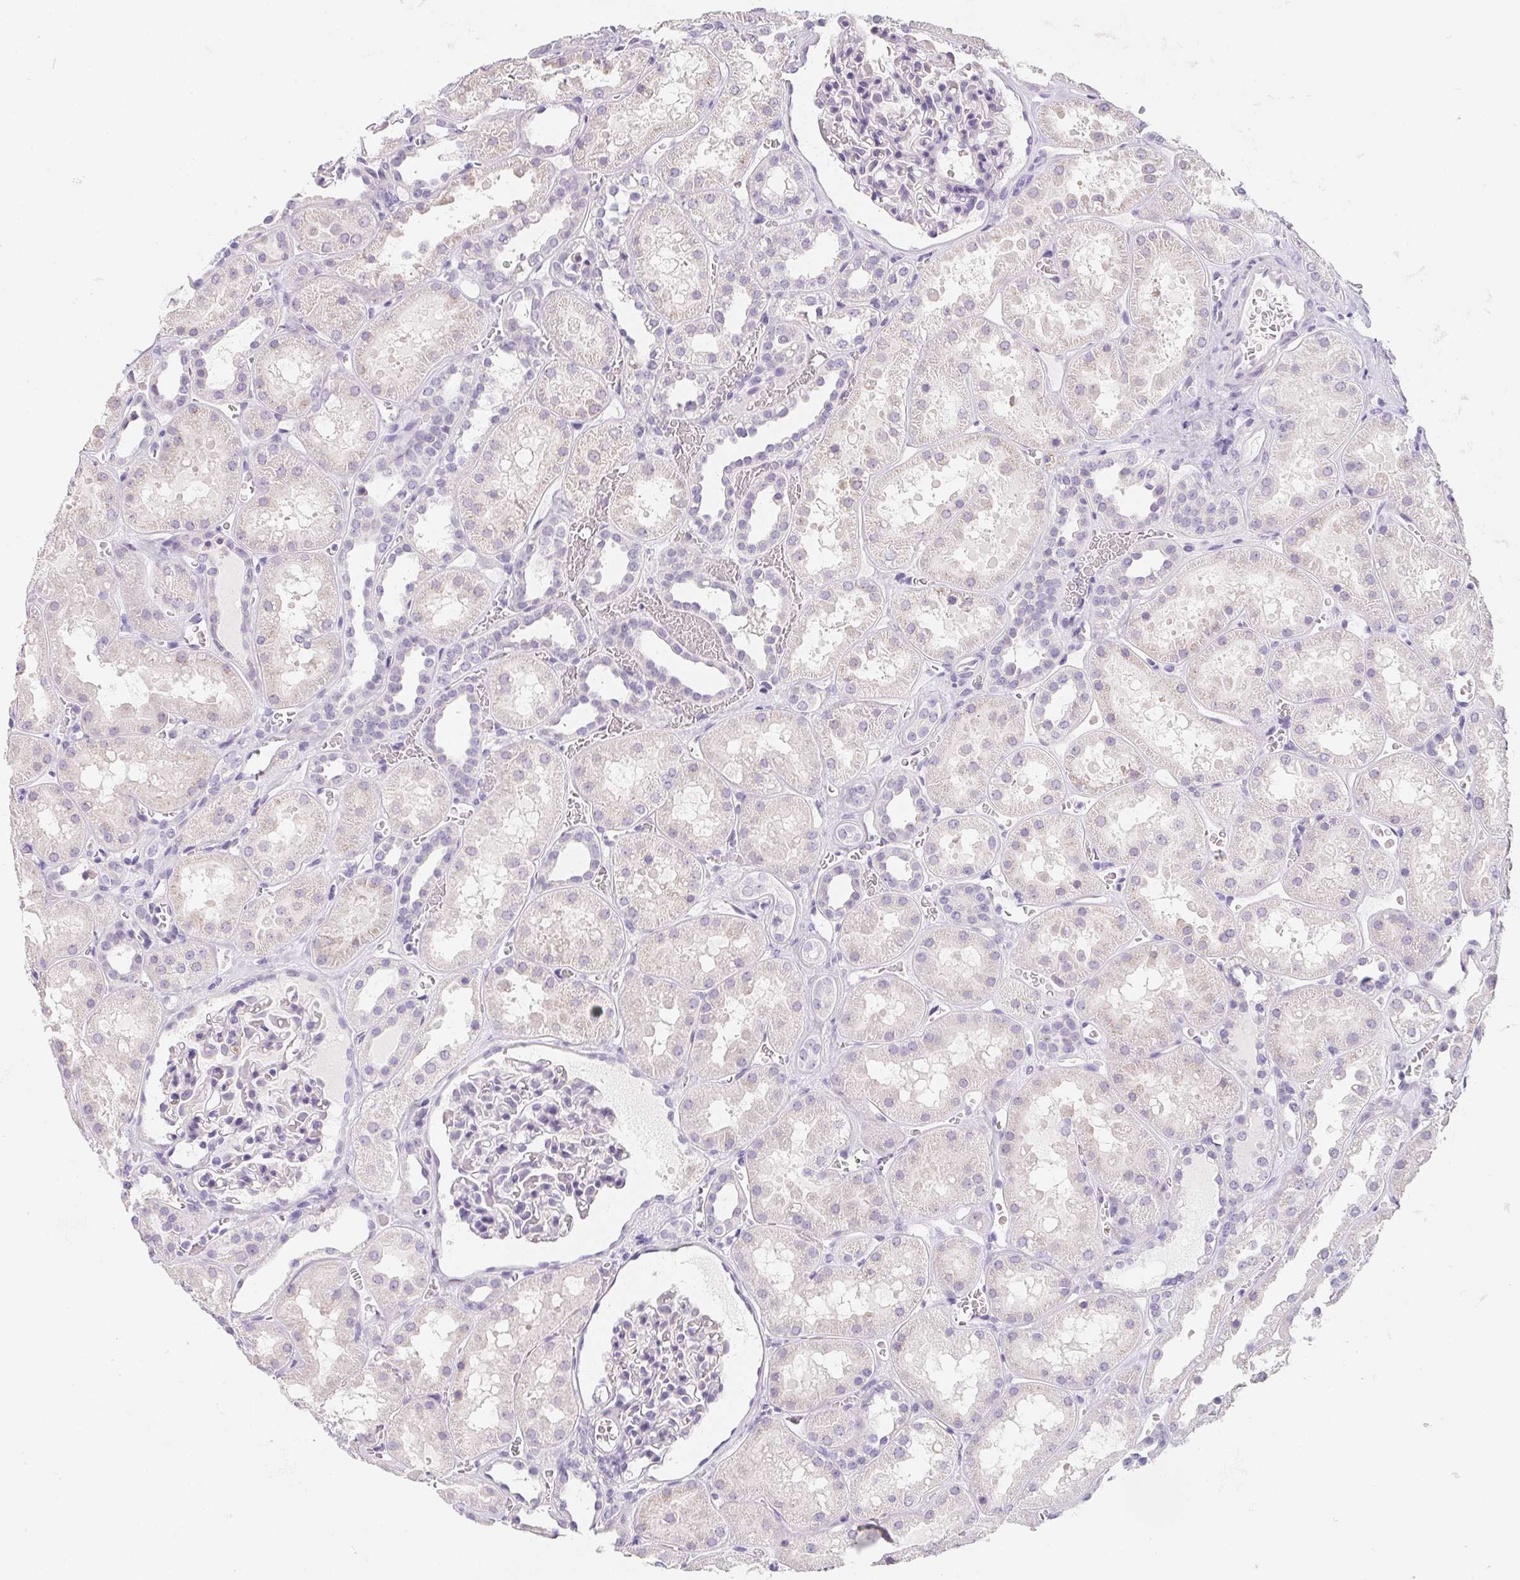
{"staining": {"intensity": "negative", "quantity": "none", "location": "none"}, "tissue": "kidney", "cell_type": "Cells in glomeruli", "image_type": "normal", "snomed": [{"axis": "morphology", "description": "Normal tissue, NOS"}, {"axis": "topography", "description": "Kidney"}], "caption": "Immunohistochemistry photomicrograph of normal kidney: kidney stained with DAB demonstrates no significant protein positivity in cells in glomeruli.", "gene": "MAP1A", "patient": {"sex": "female", "age": 41}}